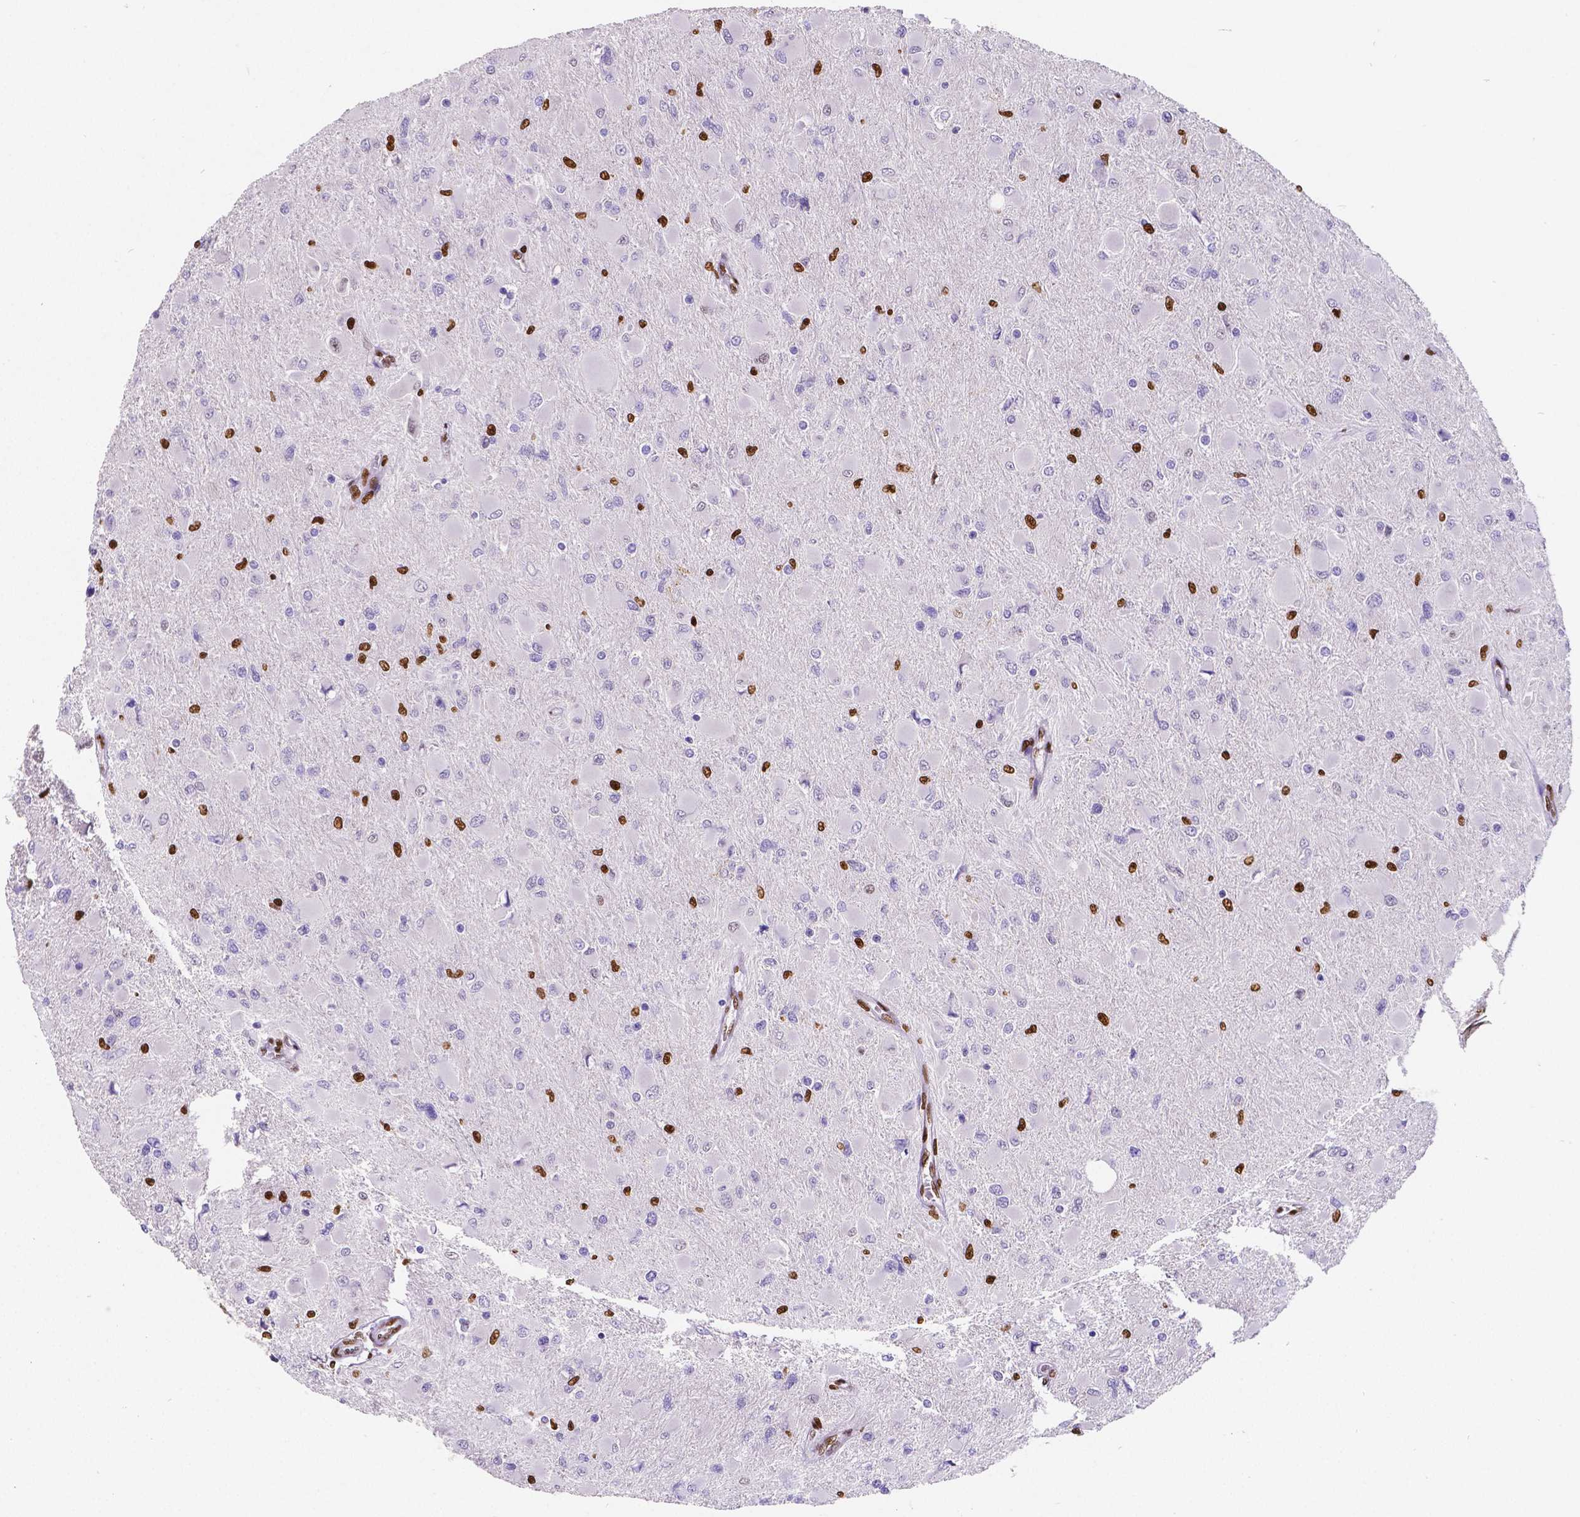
{"staining": {"intensity": "strong", "quantity": "<25%", "location": "nuclear"}, "tissue": "glioma", "cell_type": "Tumor cells", "image_type": "cancer", "snomed": [{"axis": "morphology", "description": "Glioma, malignant, High grade"}, {"axis": "topography", "description": "Cerebral cortex"}], "caption": "Human glioma stained with a protein marker reveals strong staining in tumor cells.", "gene": "MEF2C", "patient": {"sex": "female", "age": 36}}